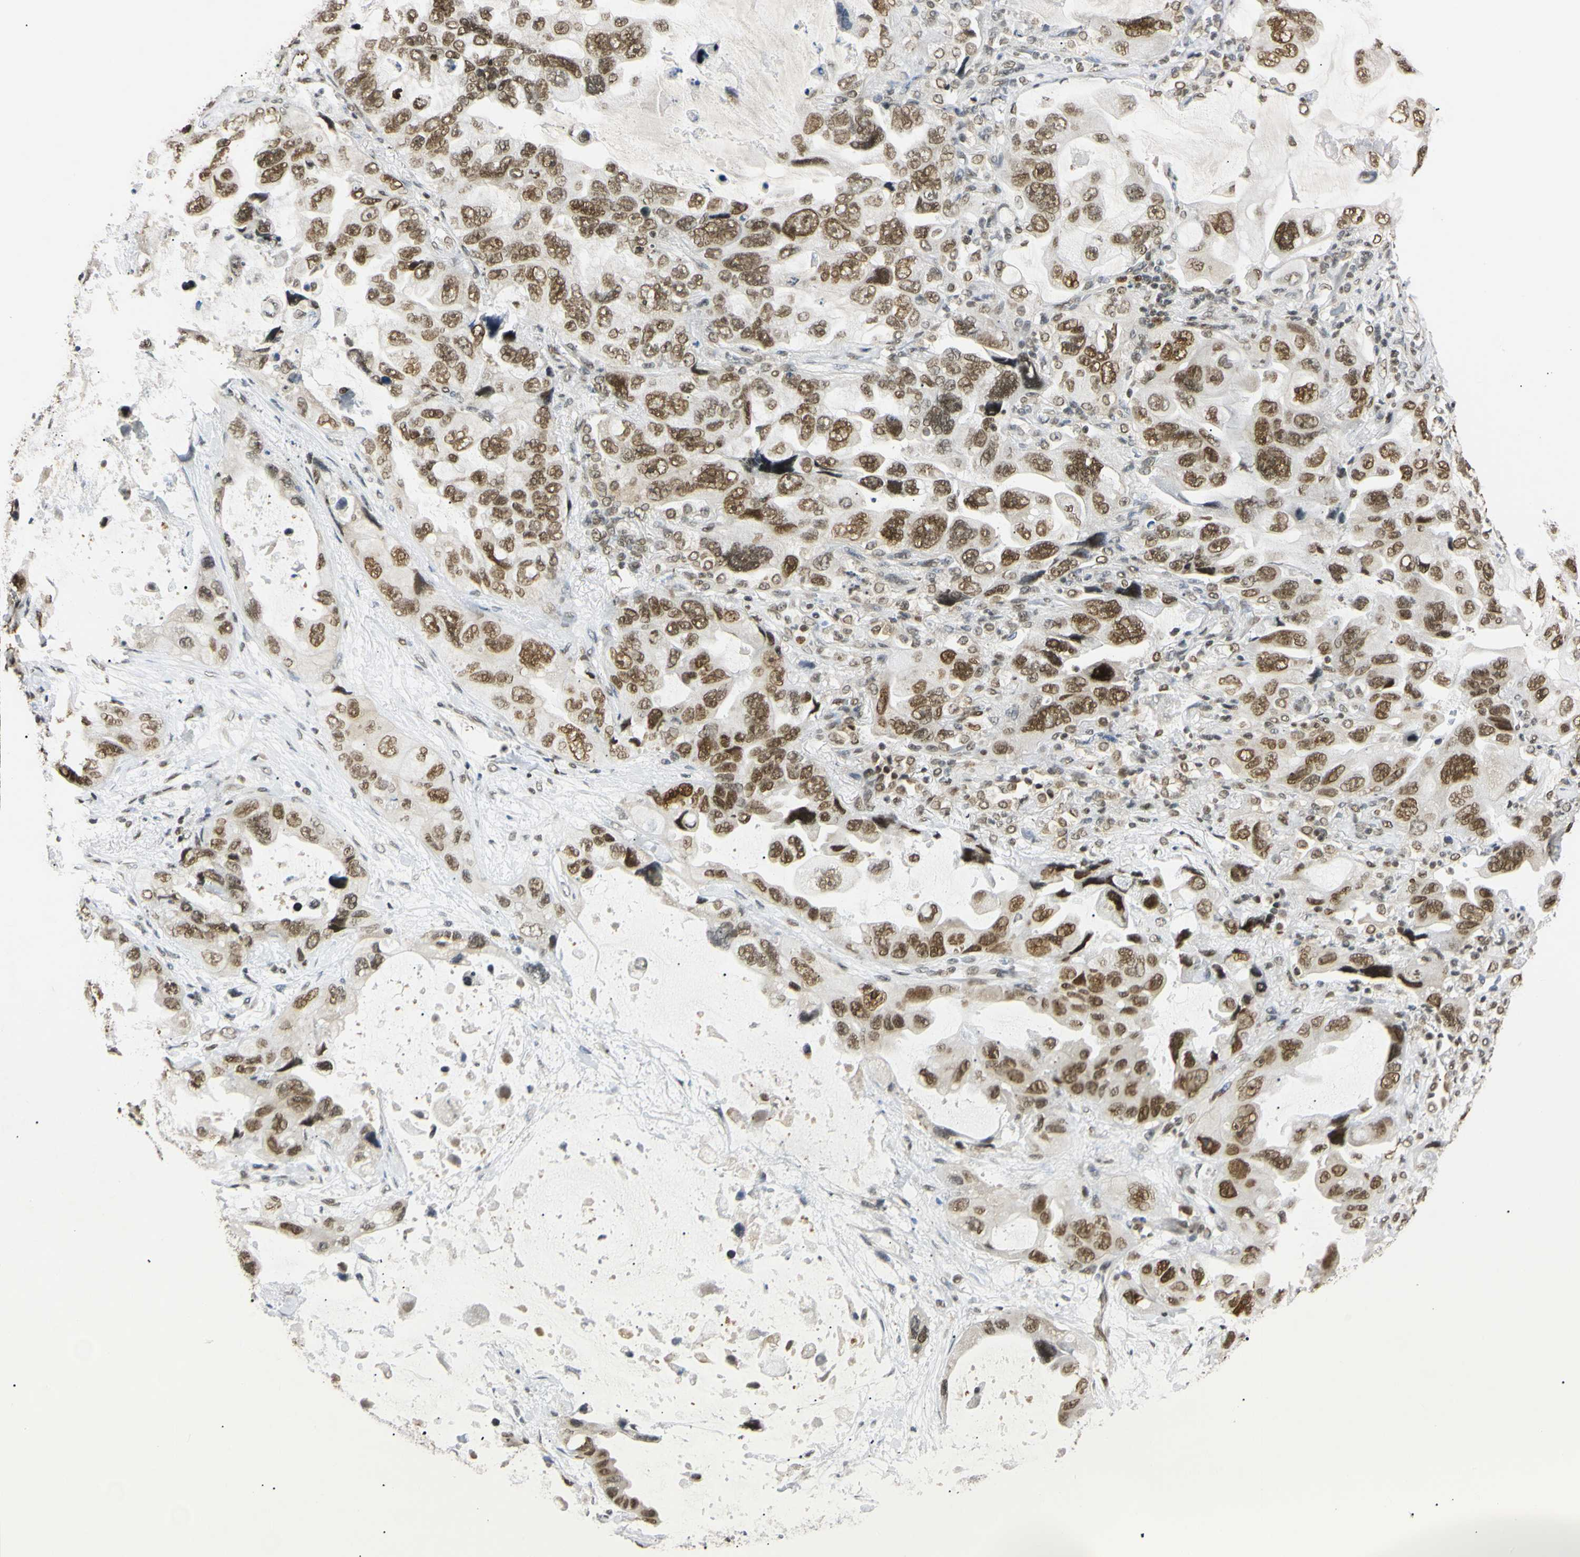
{"staining": {"intensity": "strong", "quantity": ">75%", "location": "nuclear"}, "tissue": "lung cancer", "cell_type": "Tumor cells", "image_type": "cancer", "snomed": [{"axis": "morphology", "description": "Squamous cell carcinoma, NOS"}, {"axis": "topography", "description": "Lung"}], "caption": "Human lung cancer (squamous cell carcinoma) stained with a protein marker demonstrates strong staining in tumor cells.", "gene": "SMARCA5", "patient": {"sex": "female", "age": 73}}